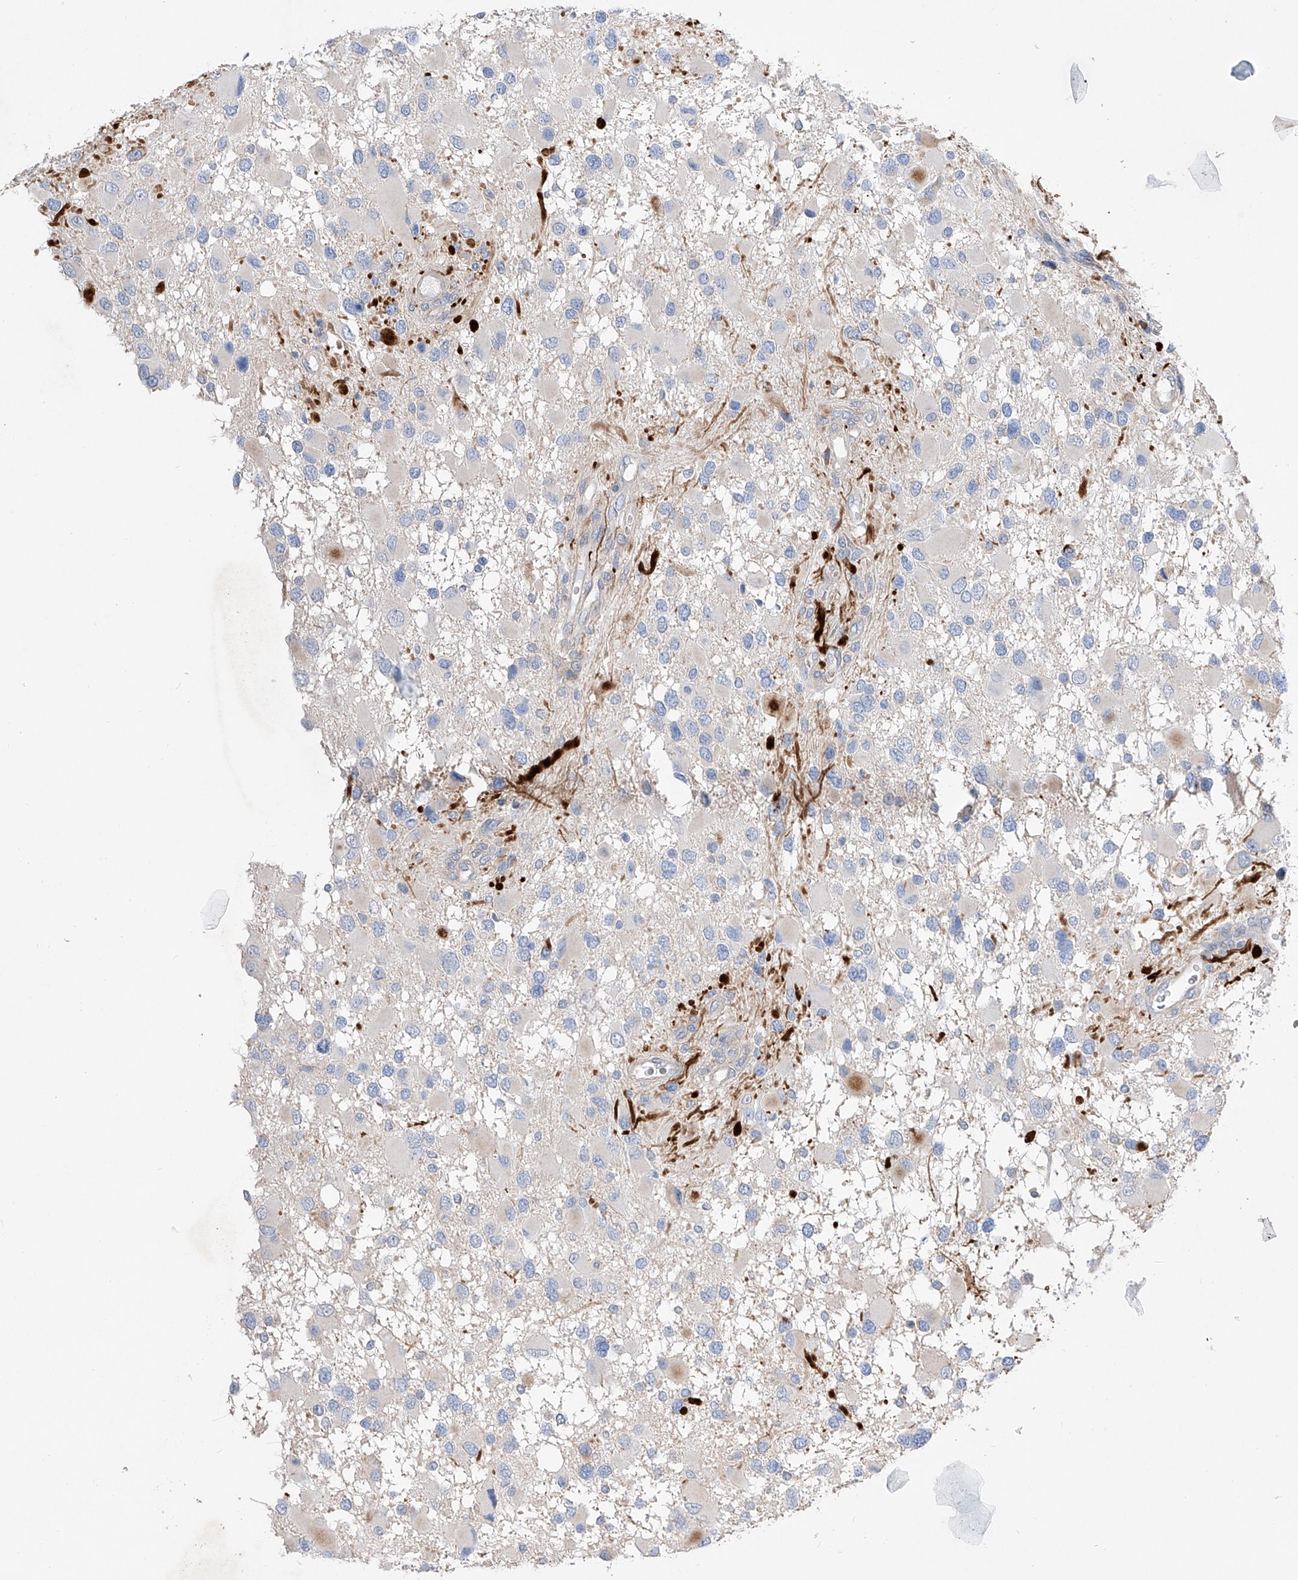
{"staining": {"intensity": "negative", "quantity": "none", "location": "none"}, "tissue": "glioma", "cell_type": "Tumor cells", "image_type": "cancer", "snomed": [{"axis": "morphology", "description": "Glioma, malignant, High grade"}, {"axis": "topography", "description": "Brain"}], "caption": "DAB immunohistochemical staining of human malignant glioma (high-grade) exhibits no significant staining in tumor cells.", "gene": "NFATC4", "patient": {"sex": "male", "age": 53}}